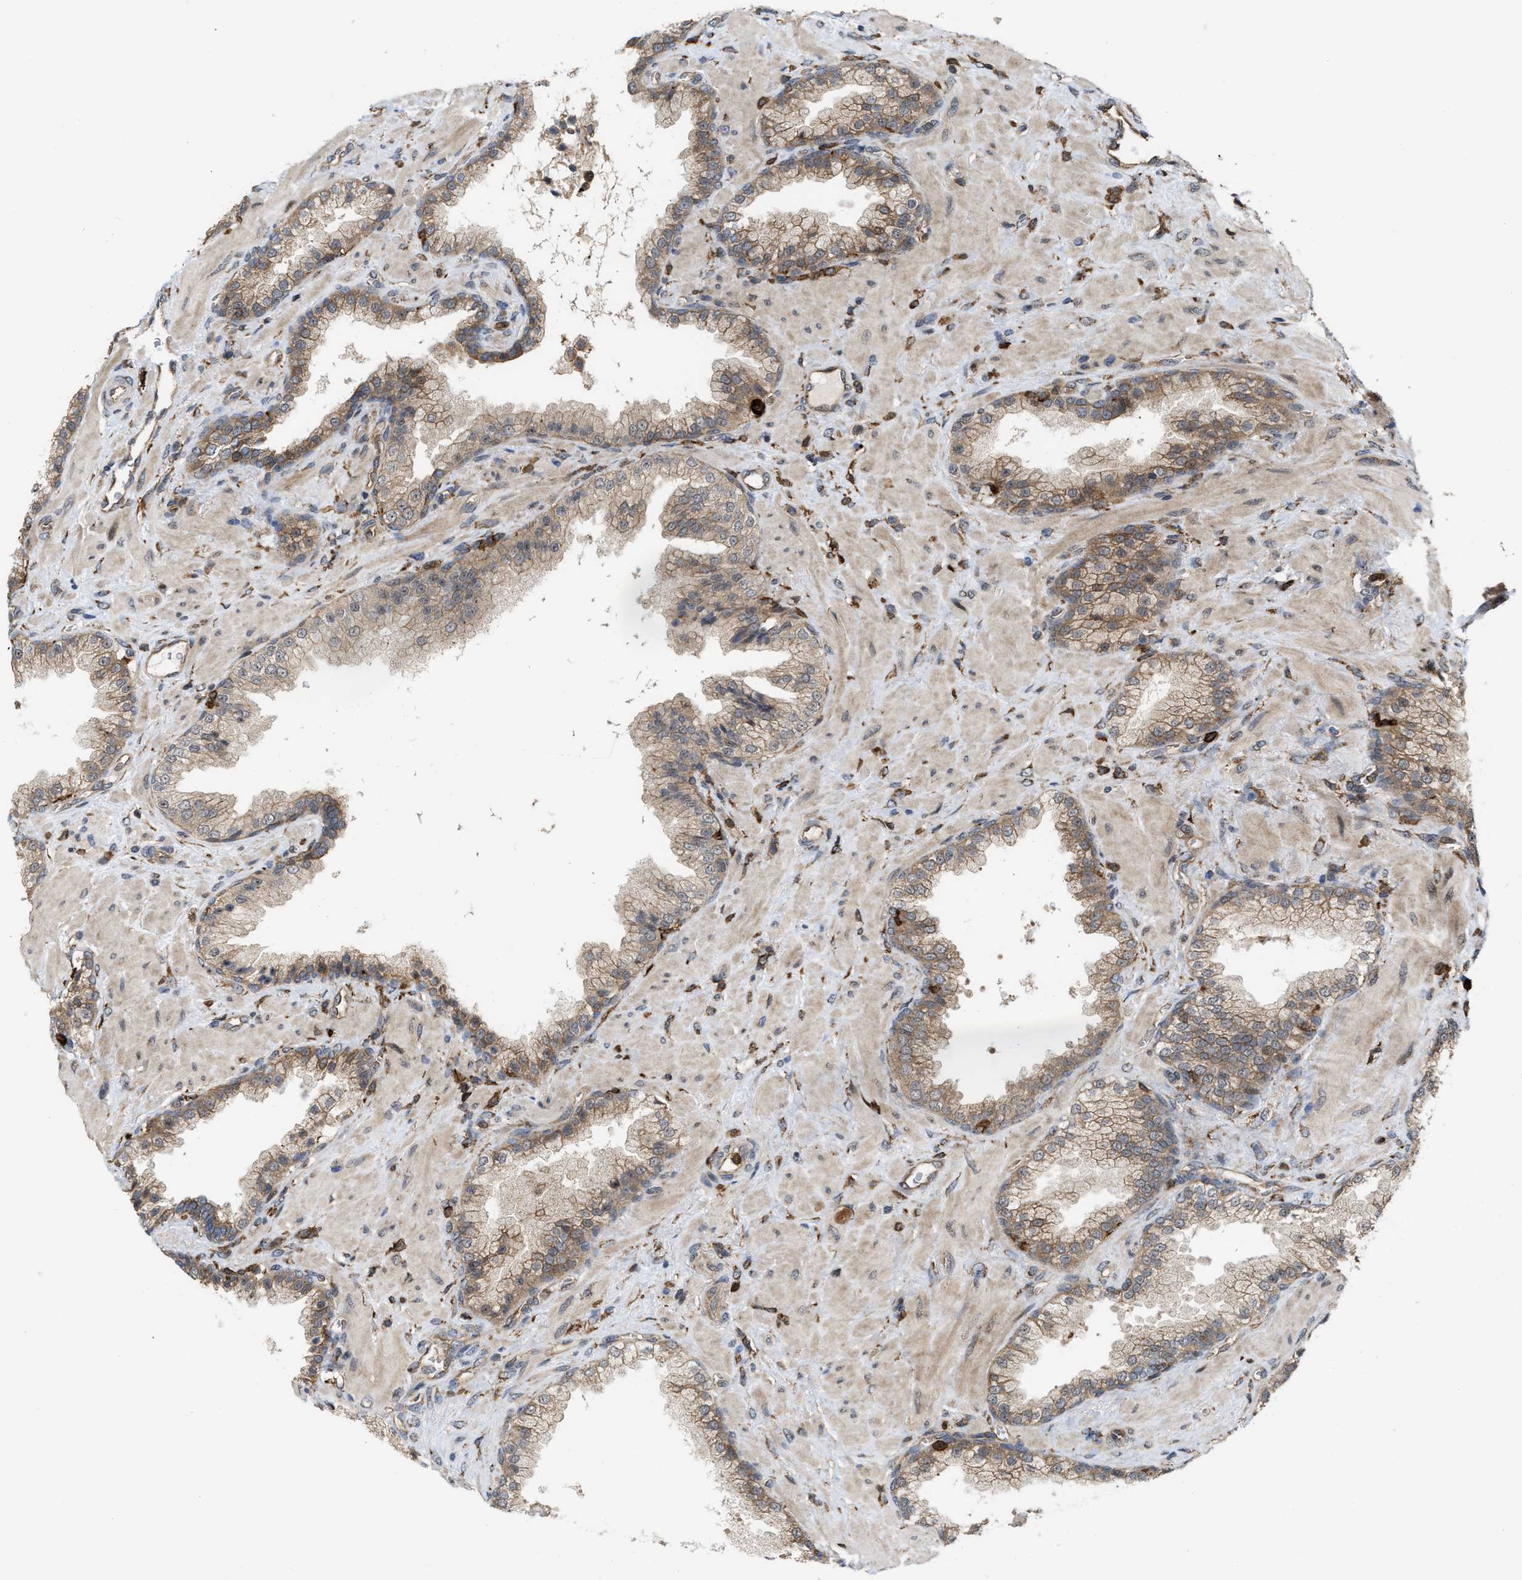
{"staining": {"intensity": "weak", "quantity": ">75%", "location": "cytoplasmic/membranous"}, "tissue": "prostate cancer", "cell_type": "Tumor cells", "image_type": "cancer", "snomed": [{"axis": "morphology", "description": "Adenocarcinoma, Low grade"}, {"axis": "topography", "description": "Prostate"}], "caption": "Human prostate cancer (low-grade adenocarcinoma) stained with a protein marker shows weak staining in tumor cells.", "gene": "IQCE", "patient": {"sex": "male", "age": 71}}